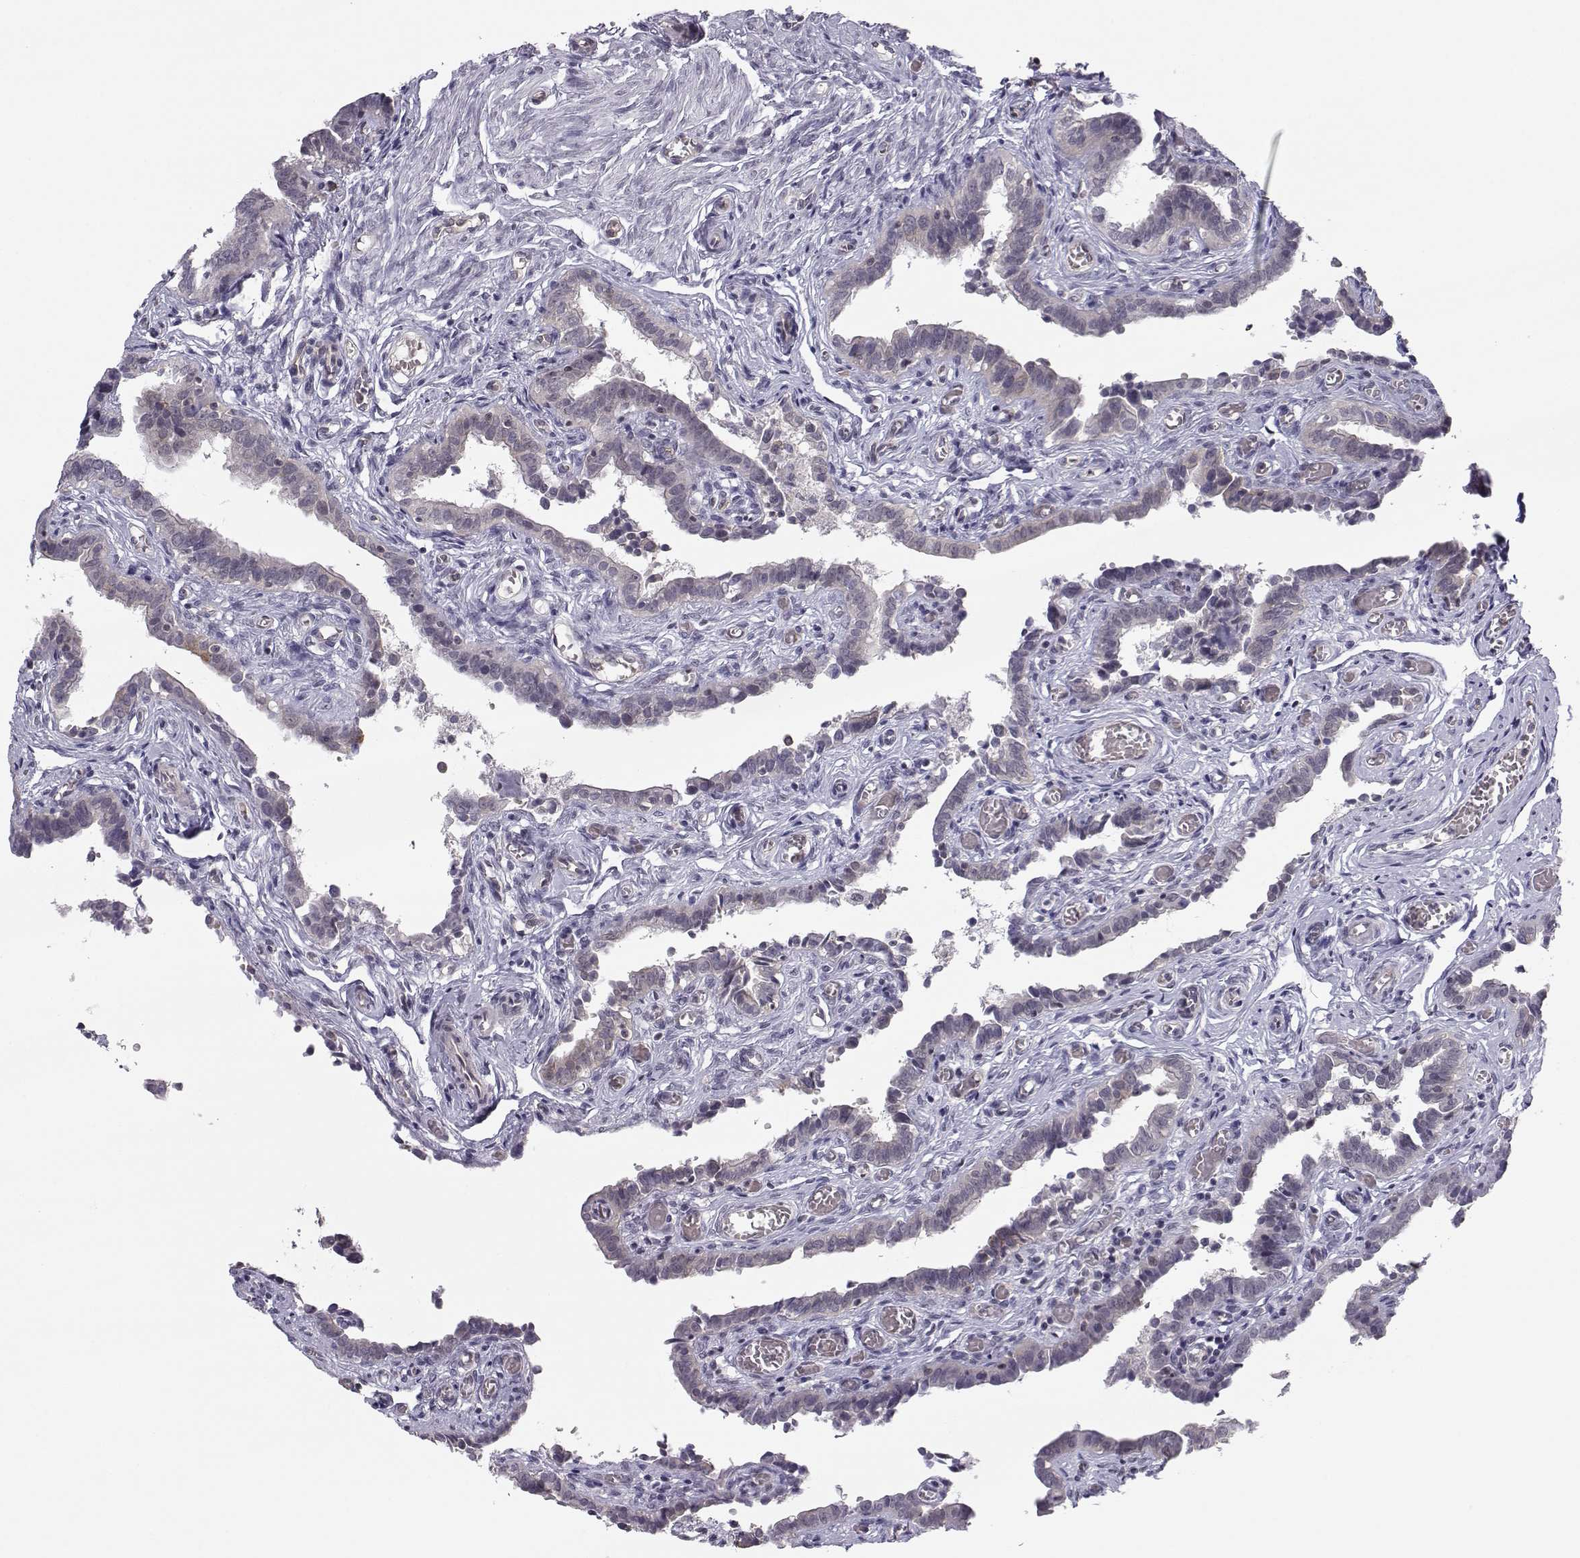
{"staining": {"intensity": "negative", "quantity": "none", "location": "none"}, "tissue": "fallopian tube", "cell_type": "Glandular cells", "image_type": "normal", "snomed": [{"axis": "morphology", "description": "Normal tissue, NOS"}, {"axis": "morphology", "description": "Carcinoma, endometroid"}, {"axis": "topography", "description": "Fallopian tube"}, {"axis": "topography", "description": "Ovary"}], "caption": "The image shows no staining of glandular cells in unremarkable fallopian tube. (Brightfield microscopy of DAB (3,3'-diaminobenzidine) immunohistochemistry at high magnification).", "gene": "KIF13B", "patient": {"sex": "female", "age": 42}}